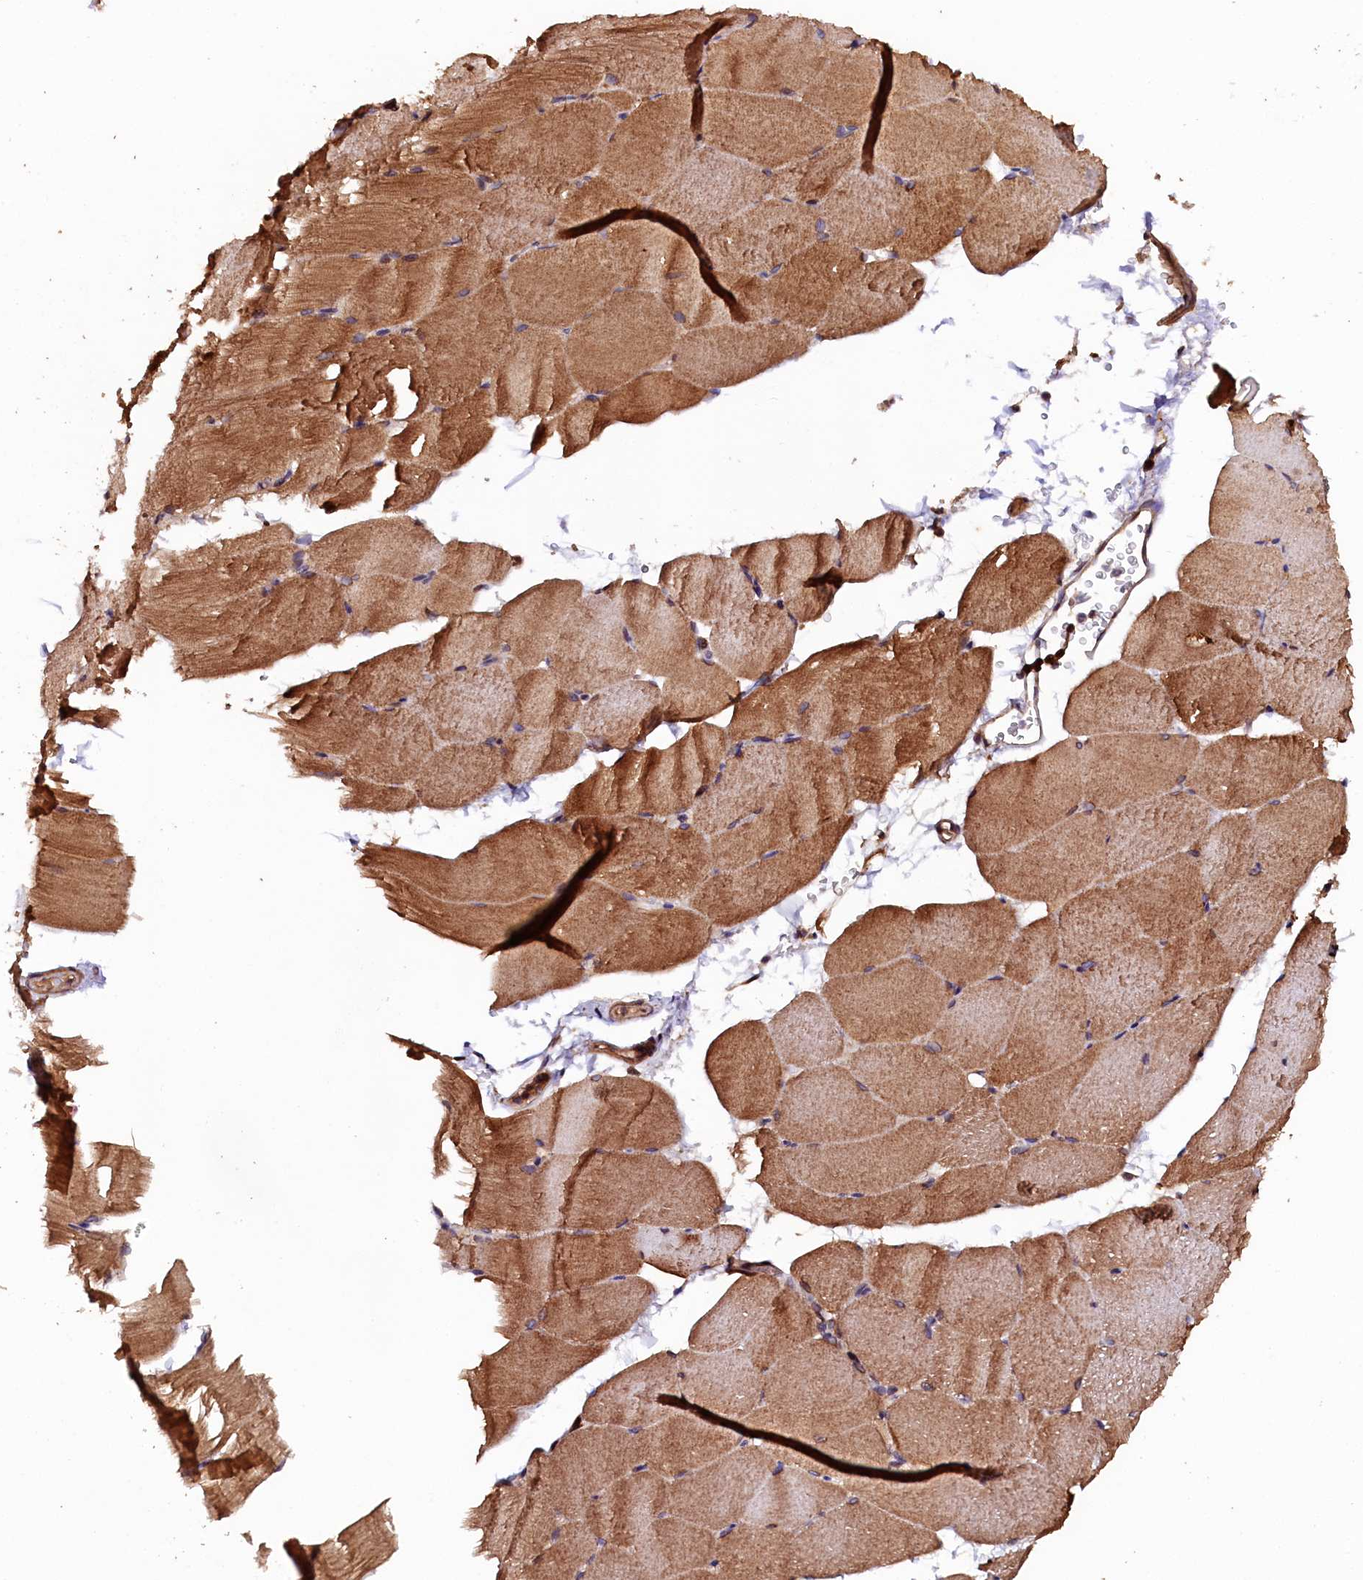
{"staining": {"intensity": "moderate", "quantity": ">75%", "location": "cytoplasmic/membranous"}, "tissue": "skeletal muscle", "cell_type": "Myocytes", "image_type": "normal", "snomed": [{"axis": "morphology", "description": "Normal tissue, NOS"}, {"axis": "topography", "description": "Skeletal muscle"}, {"axis": "topography", "description": "Parathyroid gland"}], "caption": "Immunohistochemistry (IHC) staining of normal skeletal muscle, which demonstrates medium levels of moderate cytoplasmic/membranous staining in about >75% of myocytes indicating moderate cytoplasmic/membranous protein positivity. The staining was performed using DAB (brown) for protein detection and nuclei were counterstained in hematoxylin (blue).", "gene": "KLC2", "patient": {"sex": "female", "age": 37}}